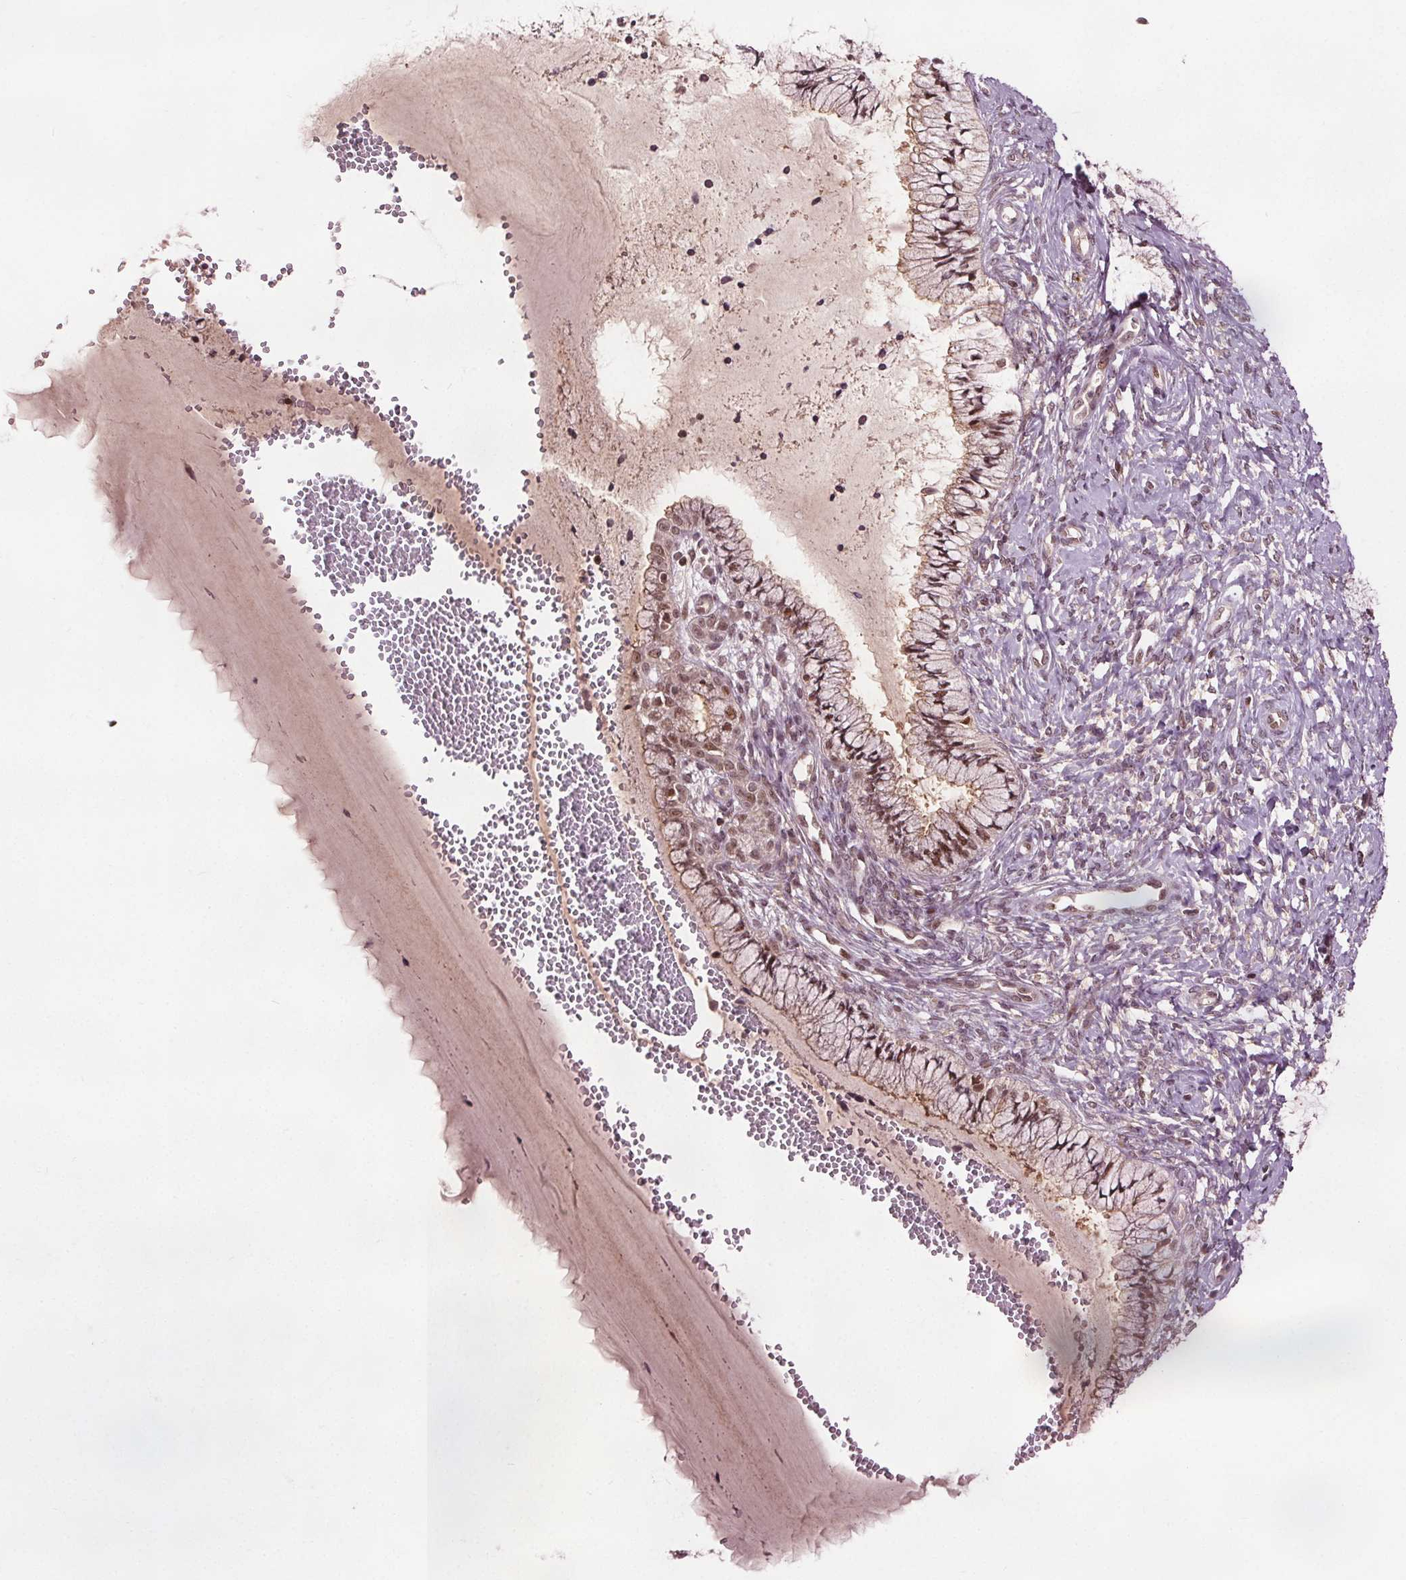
{"staining": {"intensity": "moderate", "quantity": ">75%", "location": "nuclear"}, "tissue": "cervix", "cell_type": "Glandular cells", "image_type": "normal", "snomed": [{"axis": "morphology", "description": "Normal tissue, NOS"}, {"axis": "topography", "description": "Cervix"}], "caption": "Glandular cells display medium levels of moderate nuclear positivity in approximately >75% of cells in normal human cervix. (Brightfield microscopy of DAB IHC at high magnification).", "gene": "DDX11", "patient": {"sex": "female", "age": 37}}